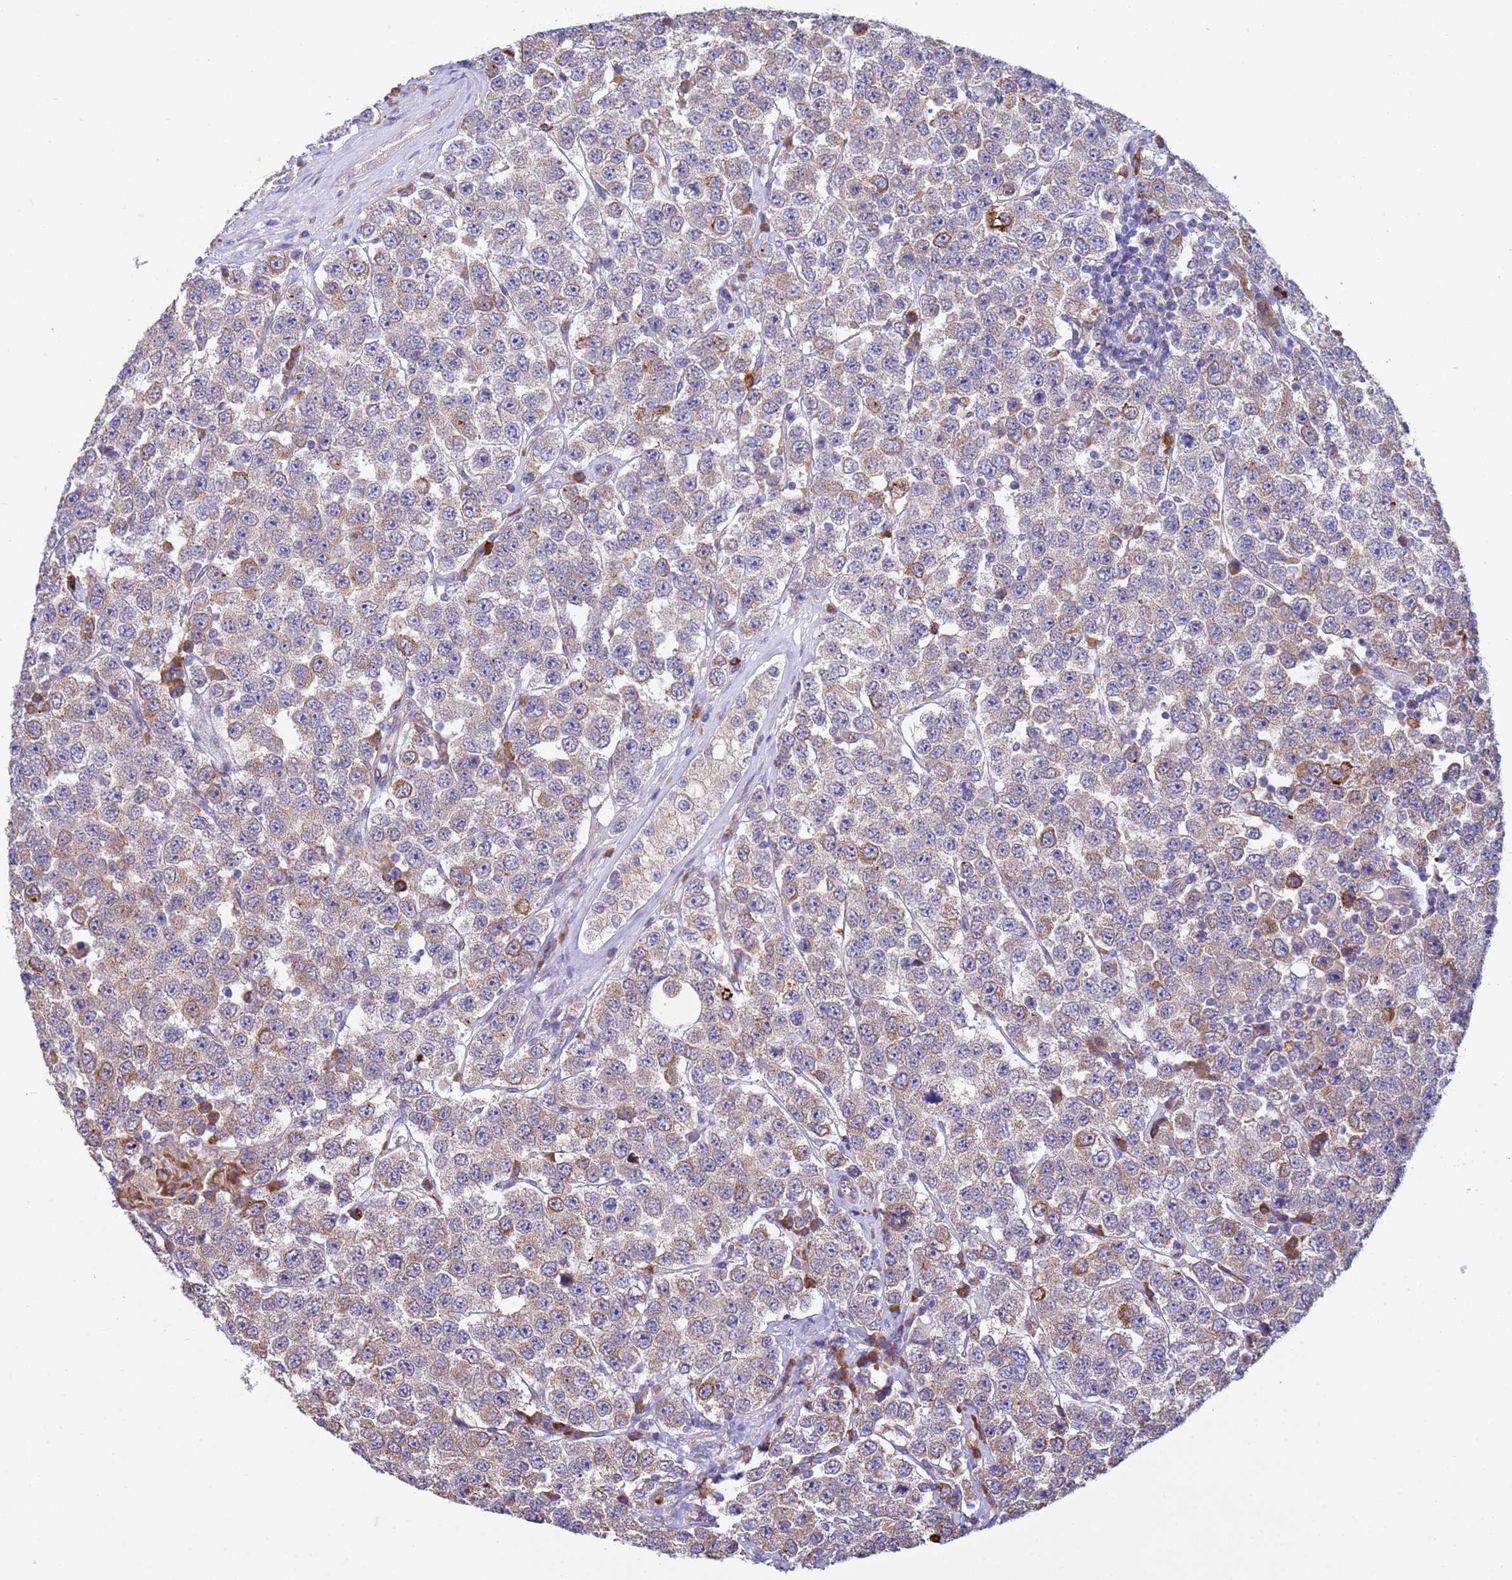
{"staining": {"intensity": "weak", "quantity": ">75%", "location": "cytoplasmic/membranous"}, "tissue": "testis cancer", "cell_type": "Tumor cells", "image_type": "cancer", "snomed": [{"axis": "morphology", "description": "Seminoma, NOS"}, {"axis": "topography", "description": "Testis"}], "caption": "Seminoma (testis) stained with DAB (3,3'-diaminobenzidine) immunohistochemistry exhibits low levels of weak cytoplasmic/membranous expression in approximately >75% of tumor cells.", "gene": "THAP5", "patient": {"sex": "male", "age": 28}}